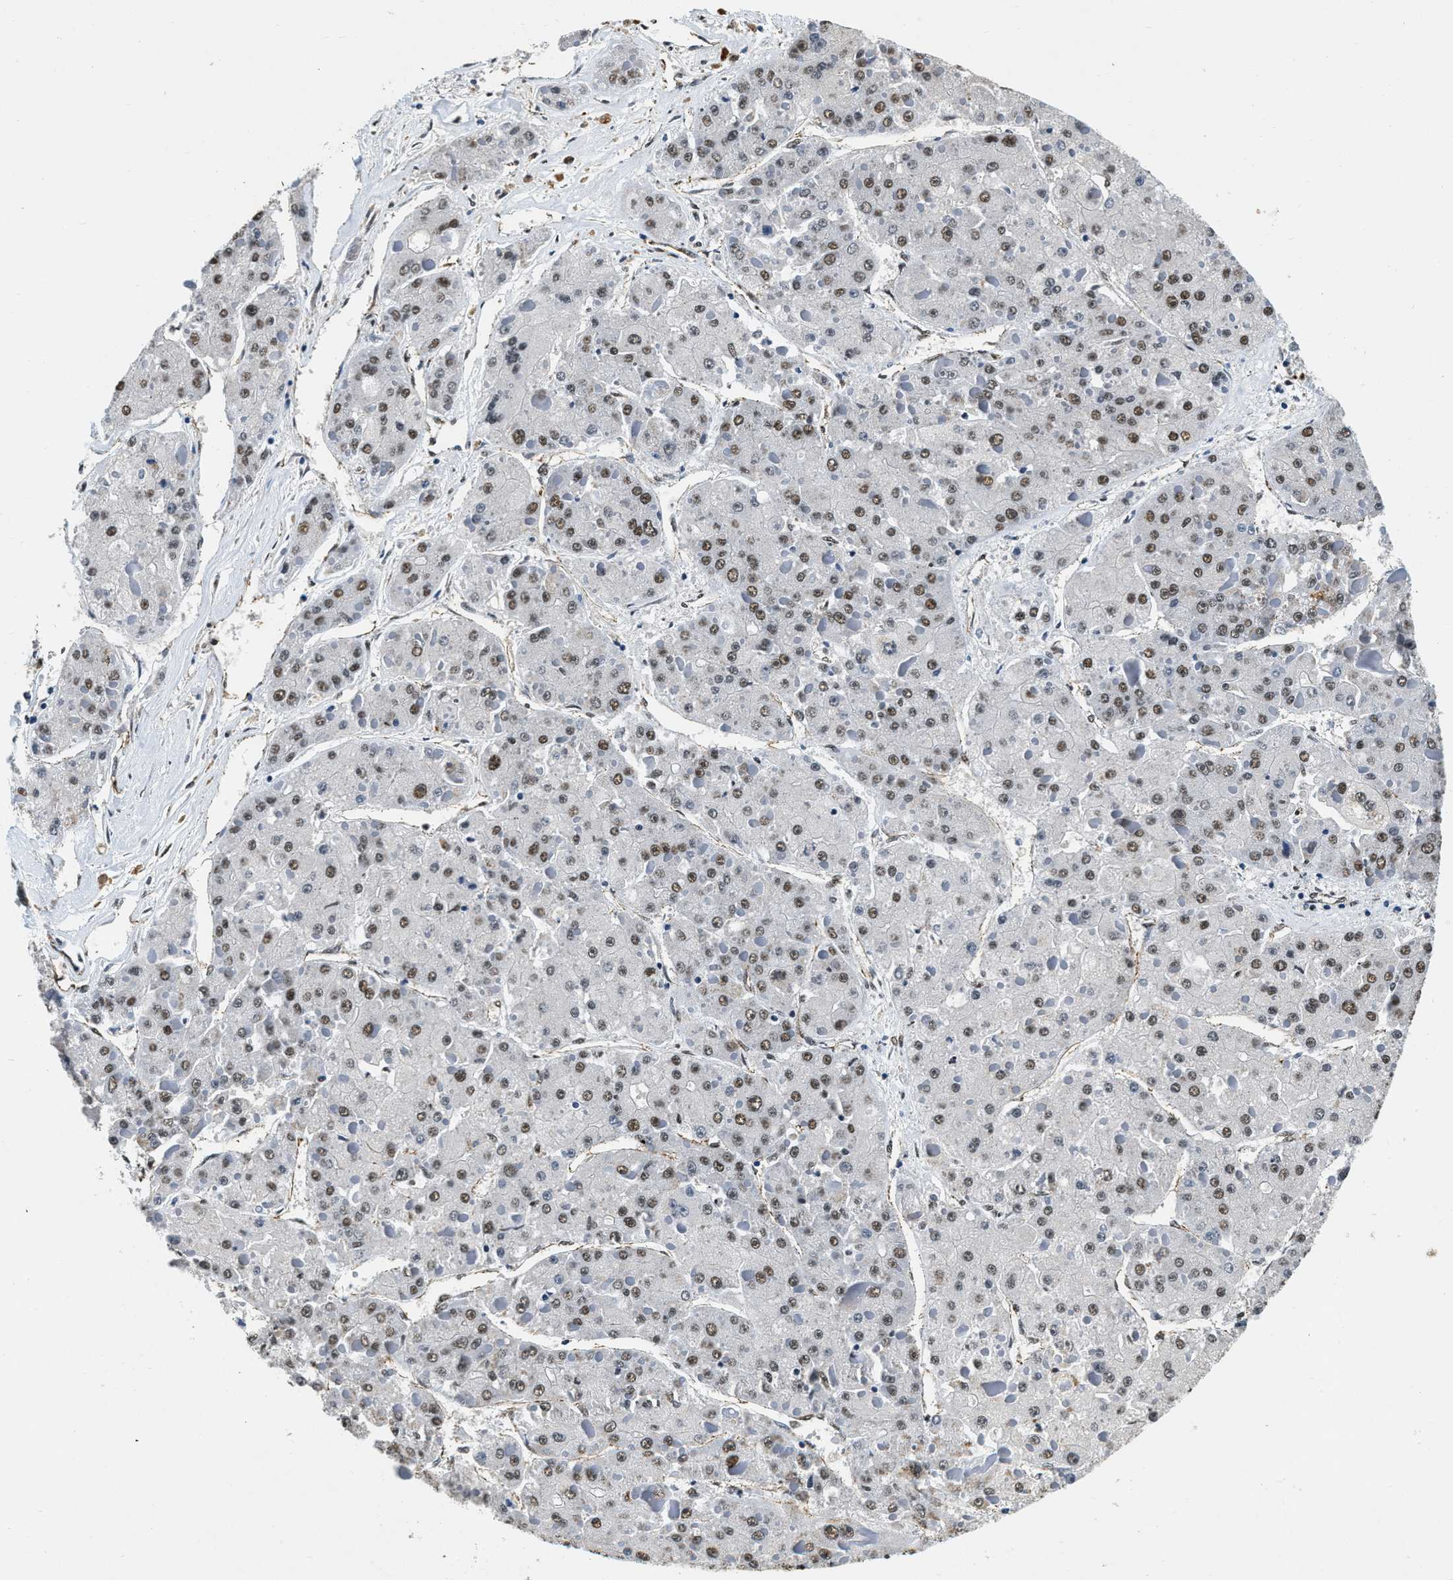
{"staining": {"intensity": "weak", "quantity": ">75%", "location": "nuclear"}, "tissue": "liver cancer", "cell_type": "Tumor cells", "image_type": "cancer", "snomed": [{"axis": "morphology", "description": "Carcinoma, Hepatocellular, NOS"}, {"axis": "topography", "description": "Liver"}], "caption": "The image displays immunohistochemical staining of liver cancer (hepatocellular carcinoma). There is weak nuclear positivity is seen in about >75% of tumor cells. (DAB (3,3'-diaminobenzidine) IHC with brightfield microscopy, high magnification).", "gene": "CCNE1", "patient": {"sex": "female", "age": 73}}